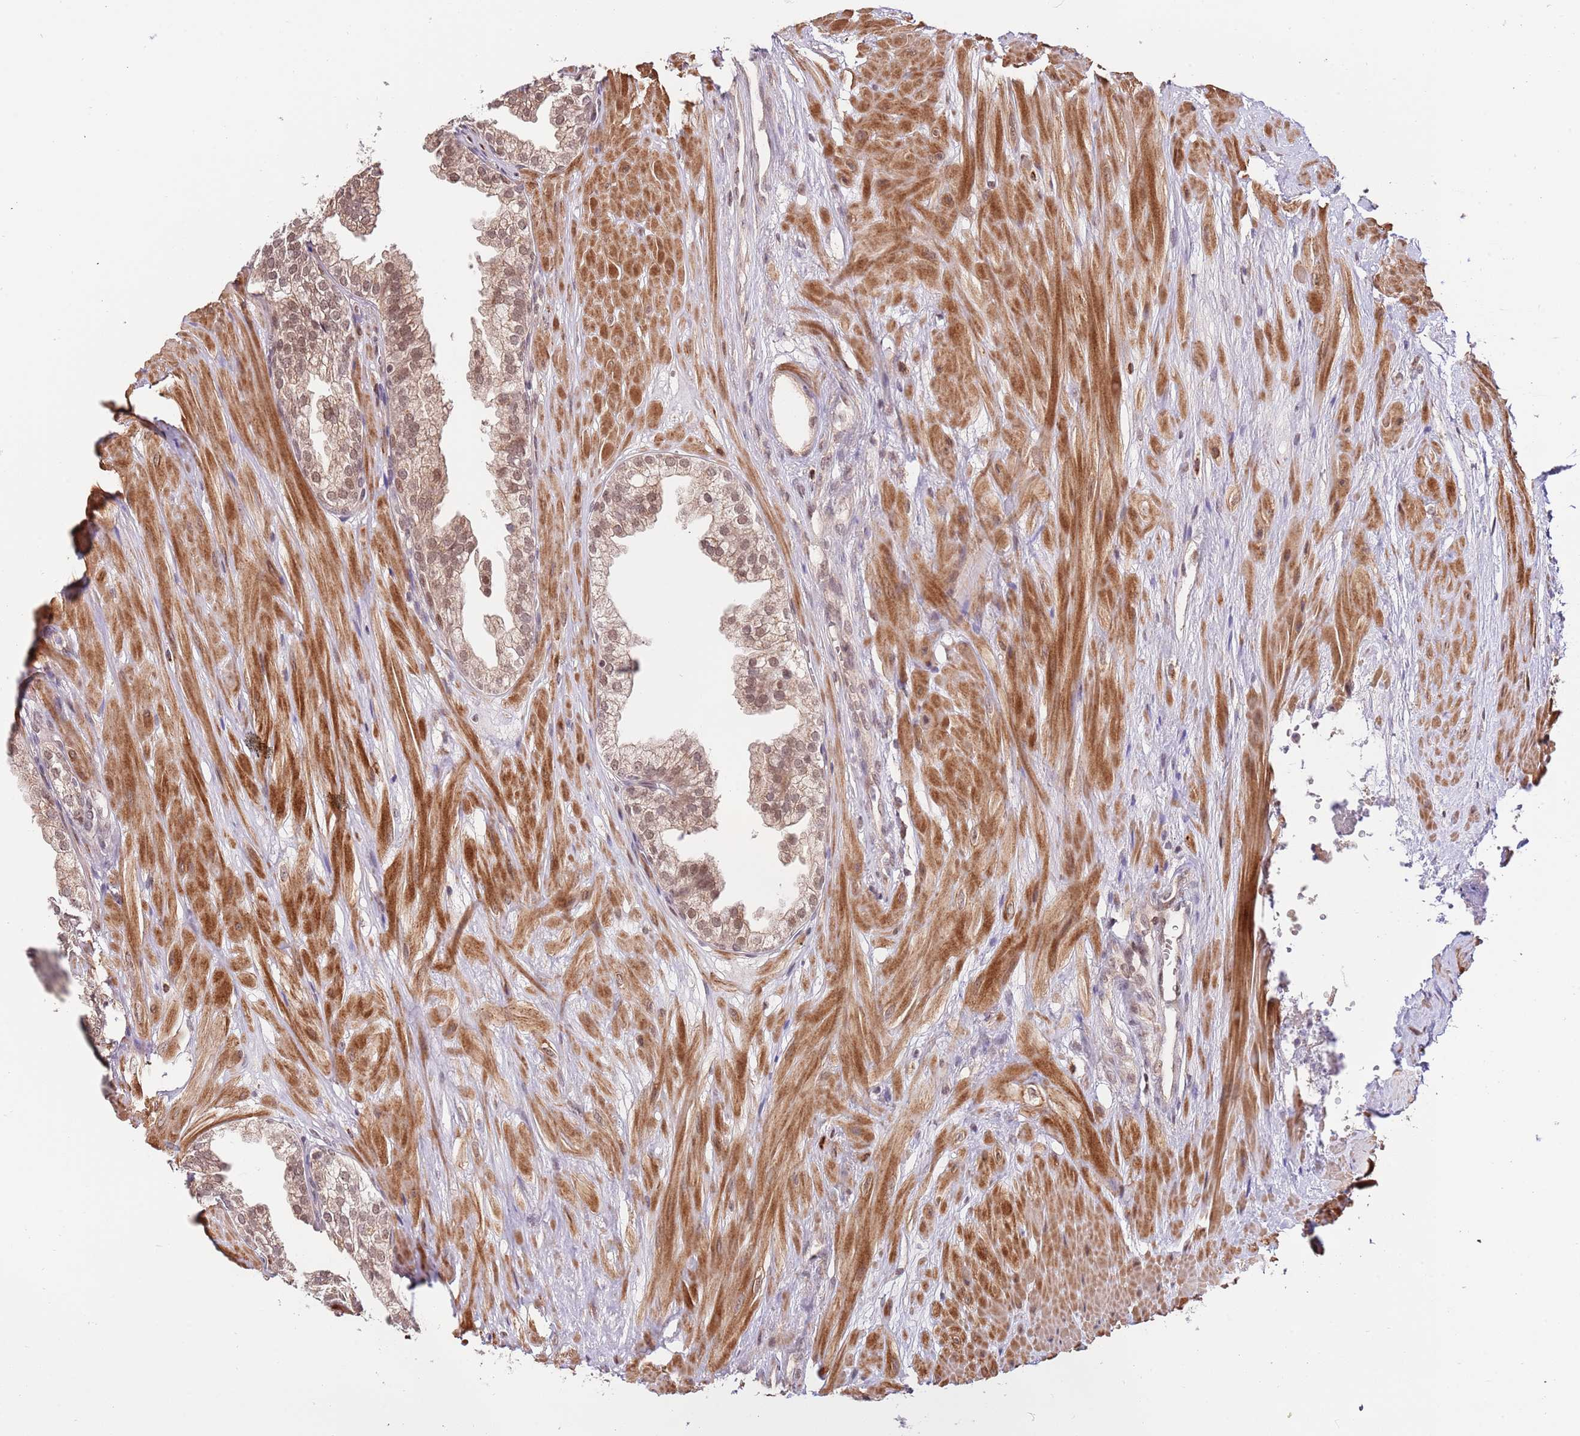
{"staining": {"intensity": "moderate", "quantity": ">75%", "location": "cytoplasmic/membranous,nuclear"}, "tissue": "prostate", "cell_type": "Glandular cells", "image_type": "normal", "snomed": [{"axis": "morphology", "description": "Normal tissue, NOS"}, {"axis": "topography", "description": "Prostate"}, {"axis": "topography", "description": "Peripheral nerve tissue"}], "caption": "Glandular cells reveal medium levels of moderate cytoplasmic/membranous,nuclear positivity in approximately >75% of cells in unremarkable human prostate.", "gene": "RIF1", "patient": {"sex": "male", "age": 55}}